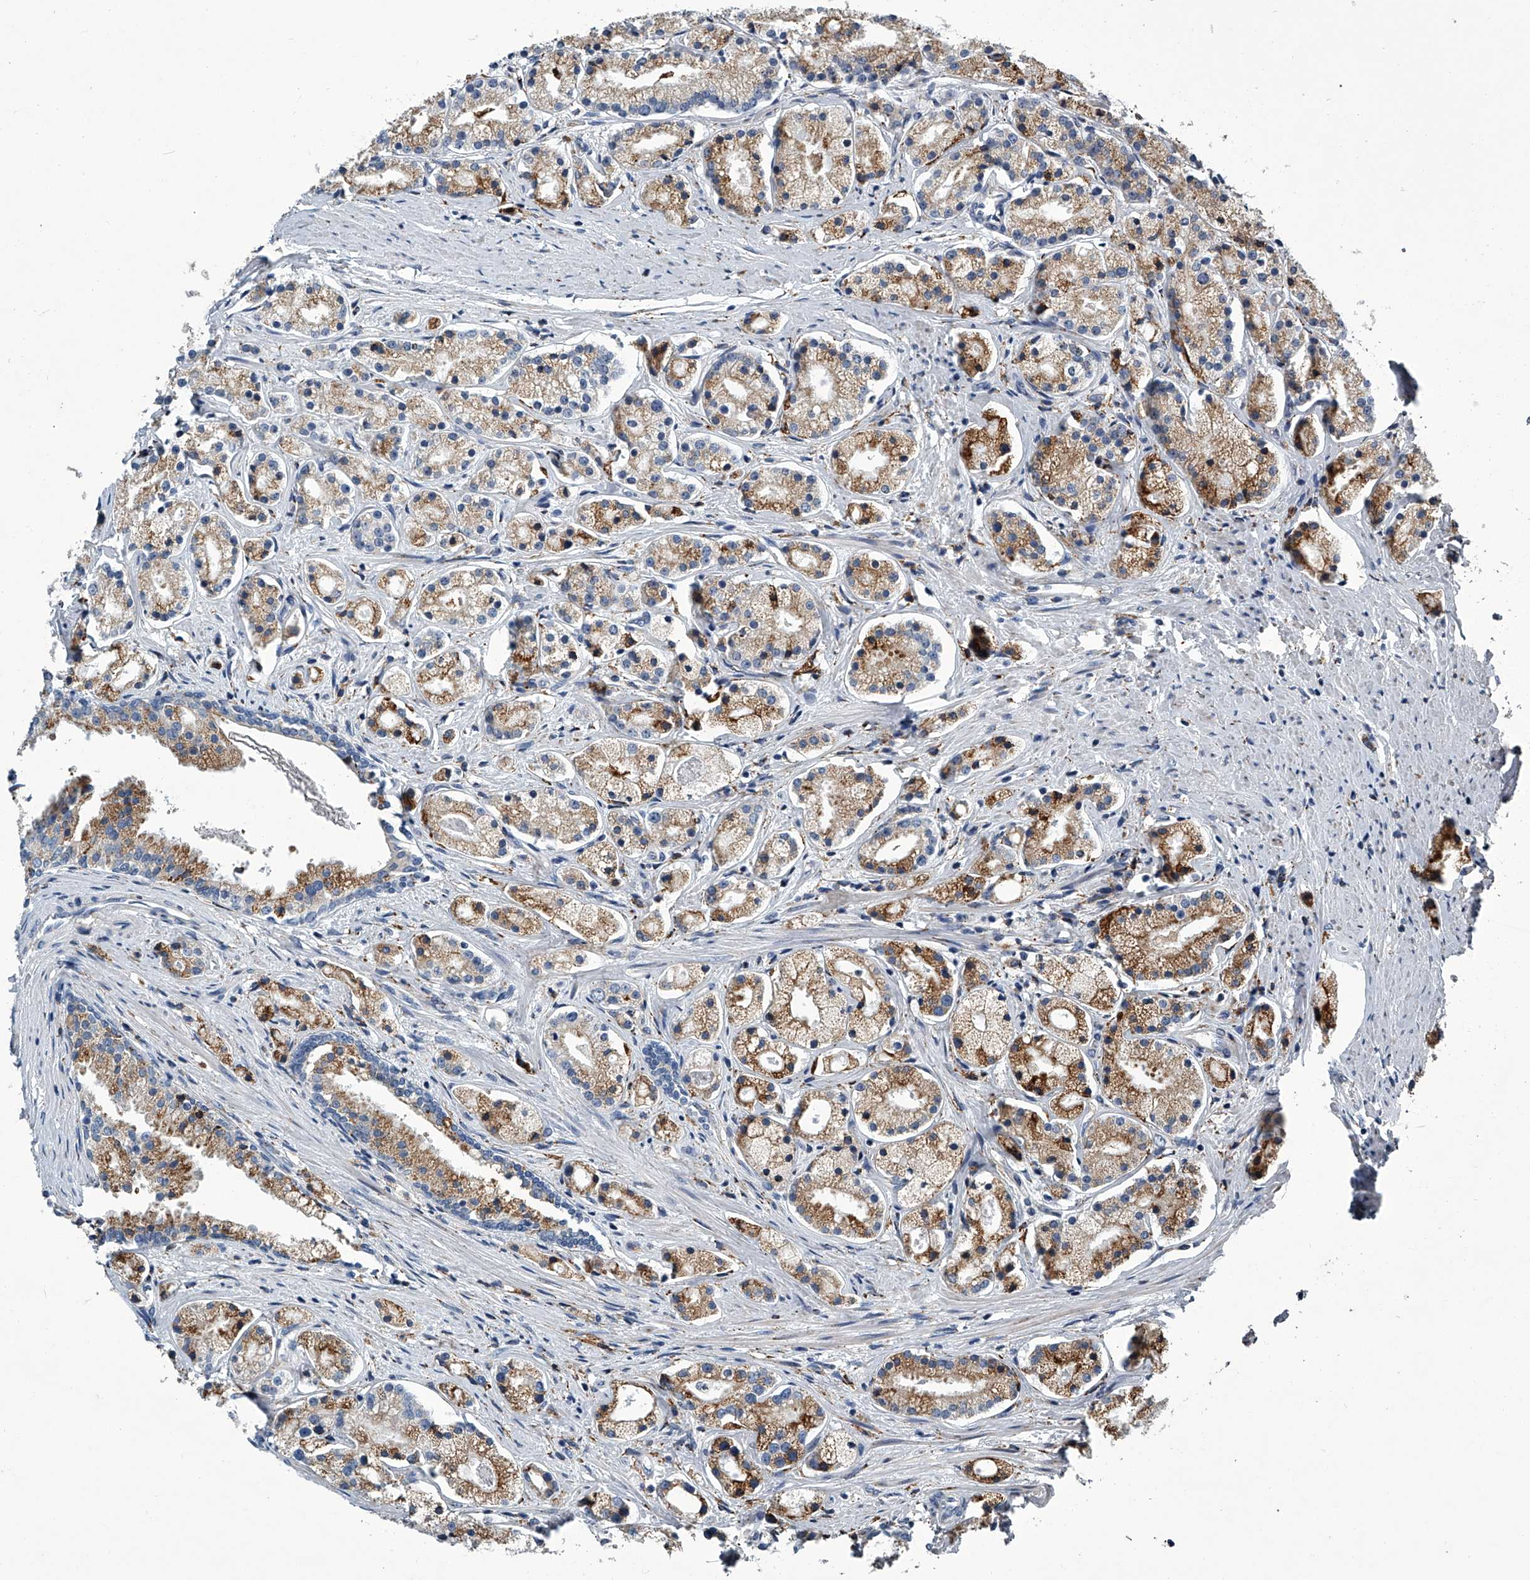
{"staining": {"intensity": "moderate", "quantity": ">75%", "location": "cytoplasmic/membranous"}, "tissue": "prostate cancer", "cell_type": "Tumor cells", "image_type": "cancer", "snomed": [{"axis": "morphology", "description": "Adenocarcinoma, High grade"}, {"axis": "topography", "description": "Prostate"}], "caption": "Prostate cancer (adenocarcinoma (high-grade)) stained with a brown dye shows moderate cytoplasmic/membranous positive expression in about >75% of tumor cells.", "gene": "TMEM63C", "patient": {"sex": "male", "age": 69}}